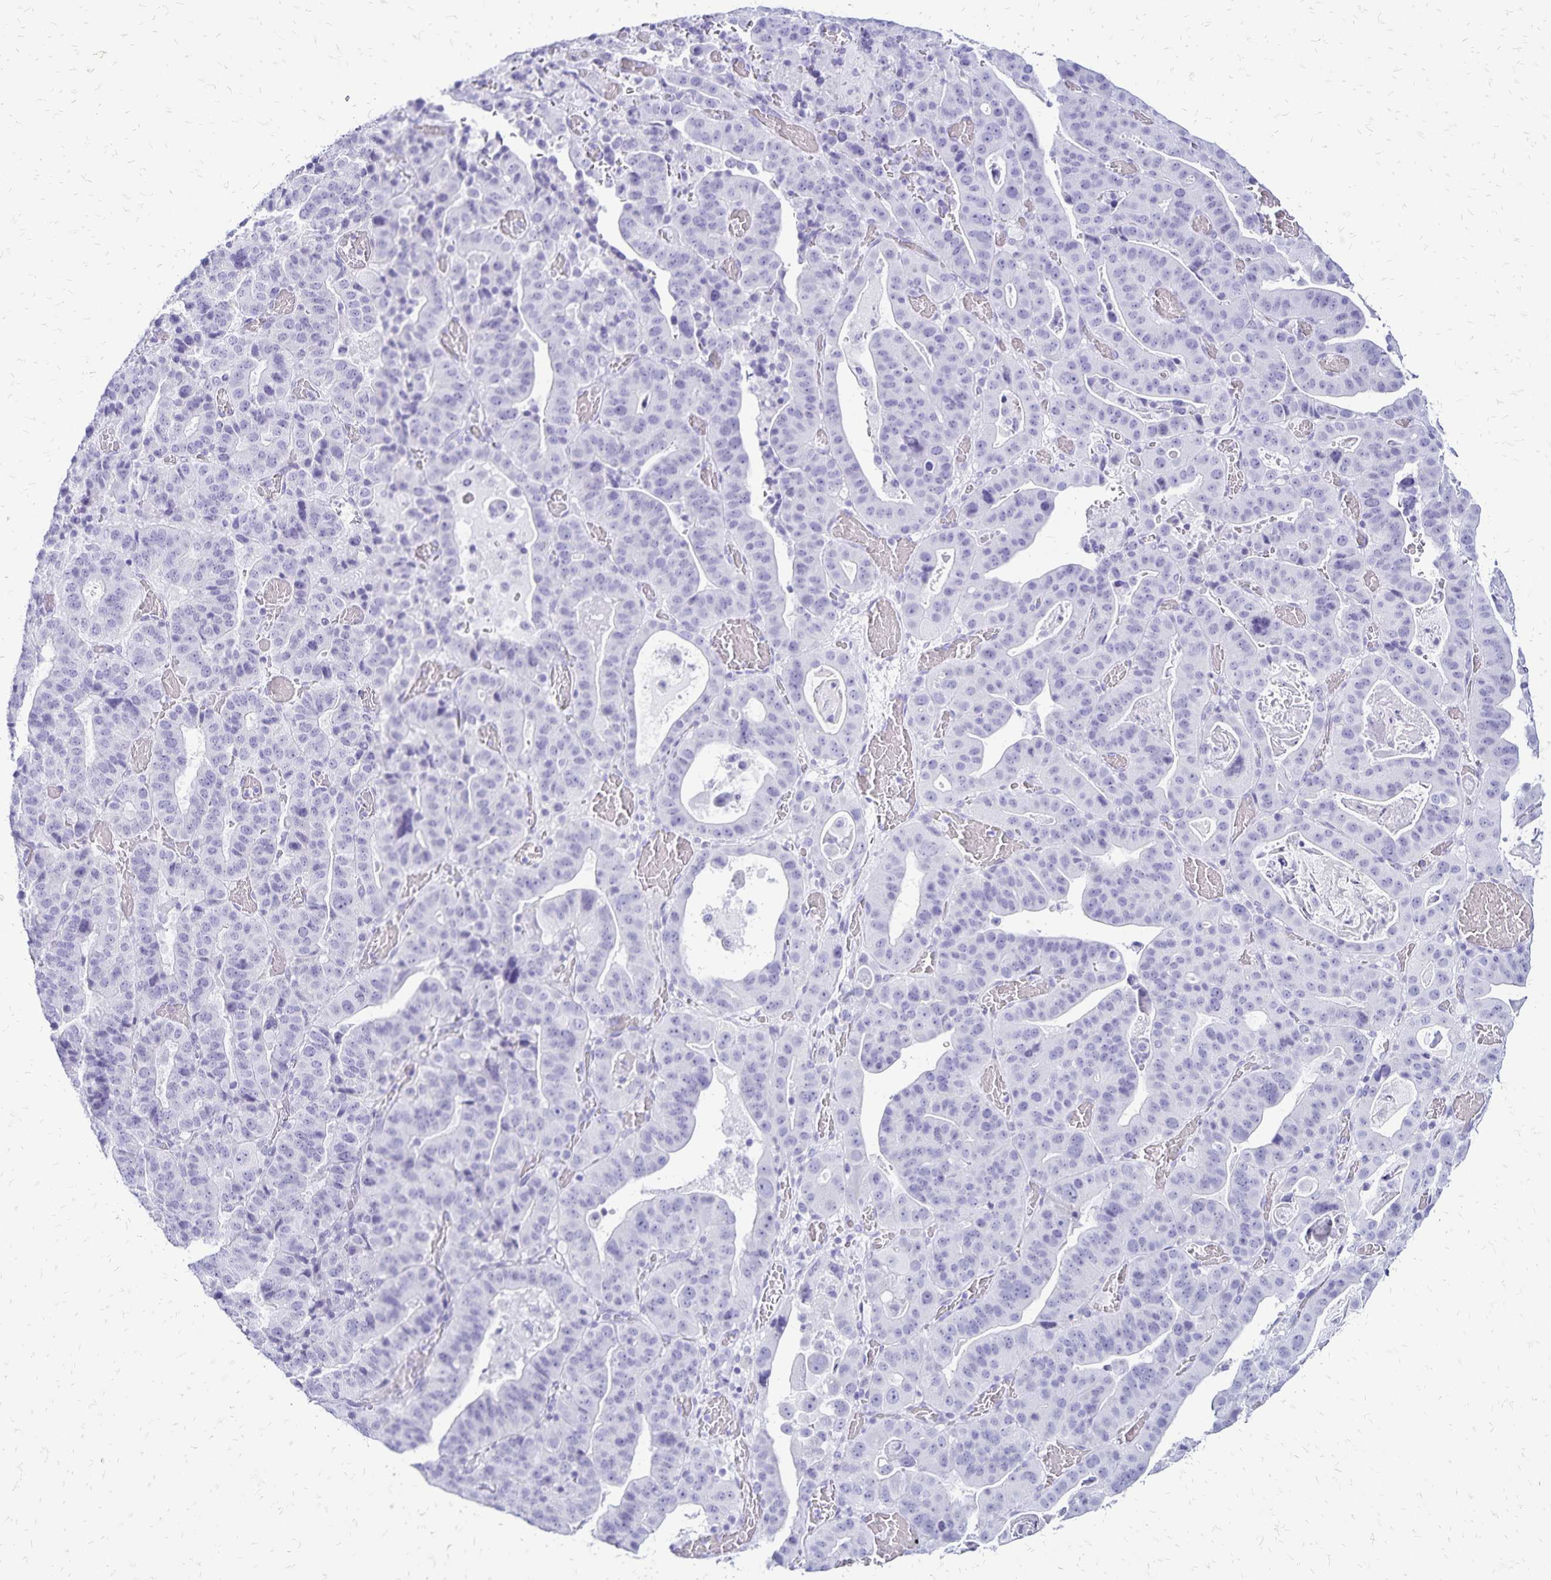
{"staining": {"intensity": "negative", "quantity": "none", "location": "none"}, "tissue": "stomach cancer", "cell_type": "Tumor cells", "image_type": "cancer", "snomed": [{"axis": "morphology", "description": "Adenocarcinoma, NOS"}, {"axis": "topography", "description": "Stomach"}], "caption": "Stomach cancer (adenocarcinoma) was stained to show a protein in brown. There is no significant expression in tumor cells. (Stains: DAB (3,3'-diaminobenzidine) IHC with hematoxylin counter stain, Microscopy: brightfield microscopy at high magnification).", "gene": "LIN28B", "patient": {"sex": "male", "age": 48}}